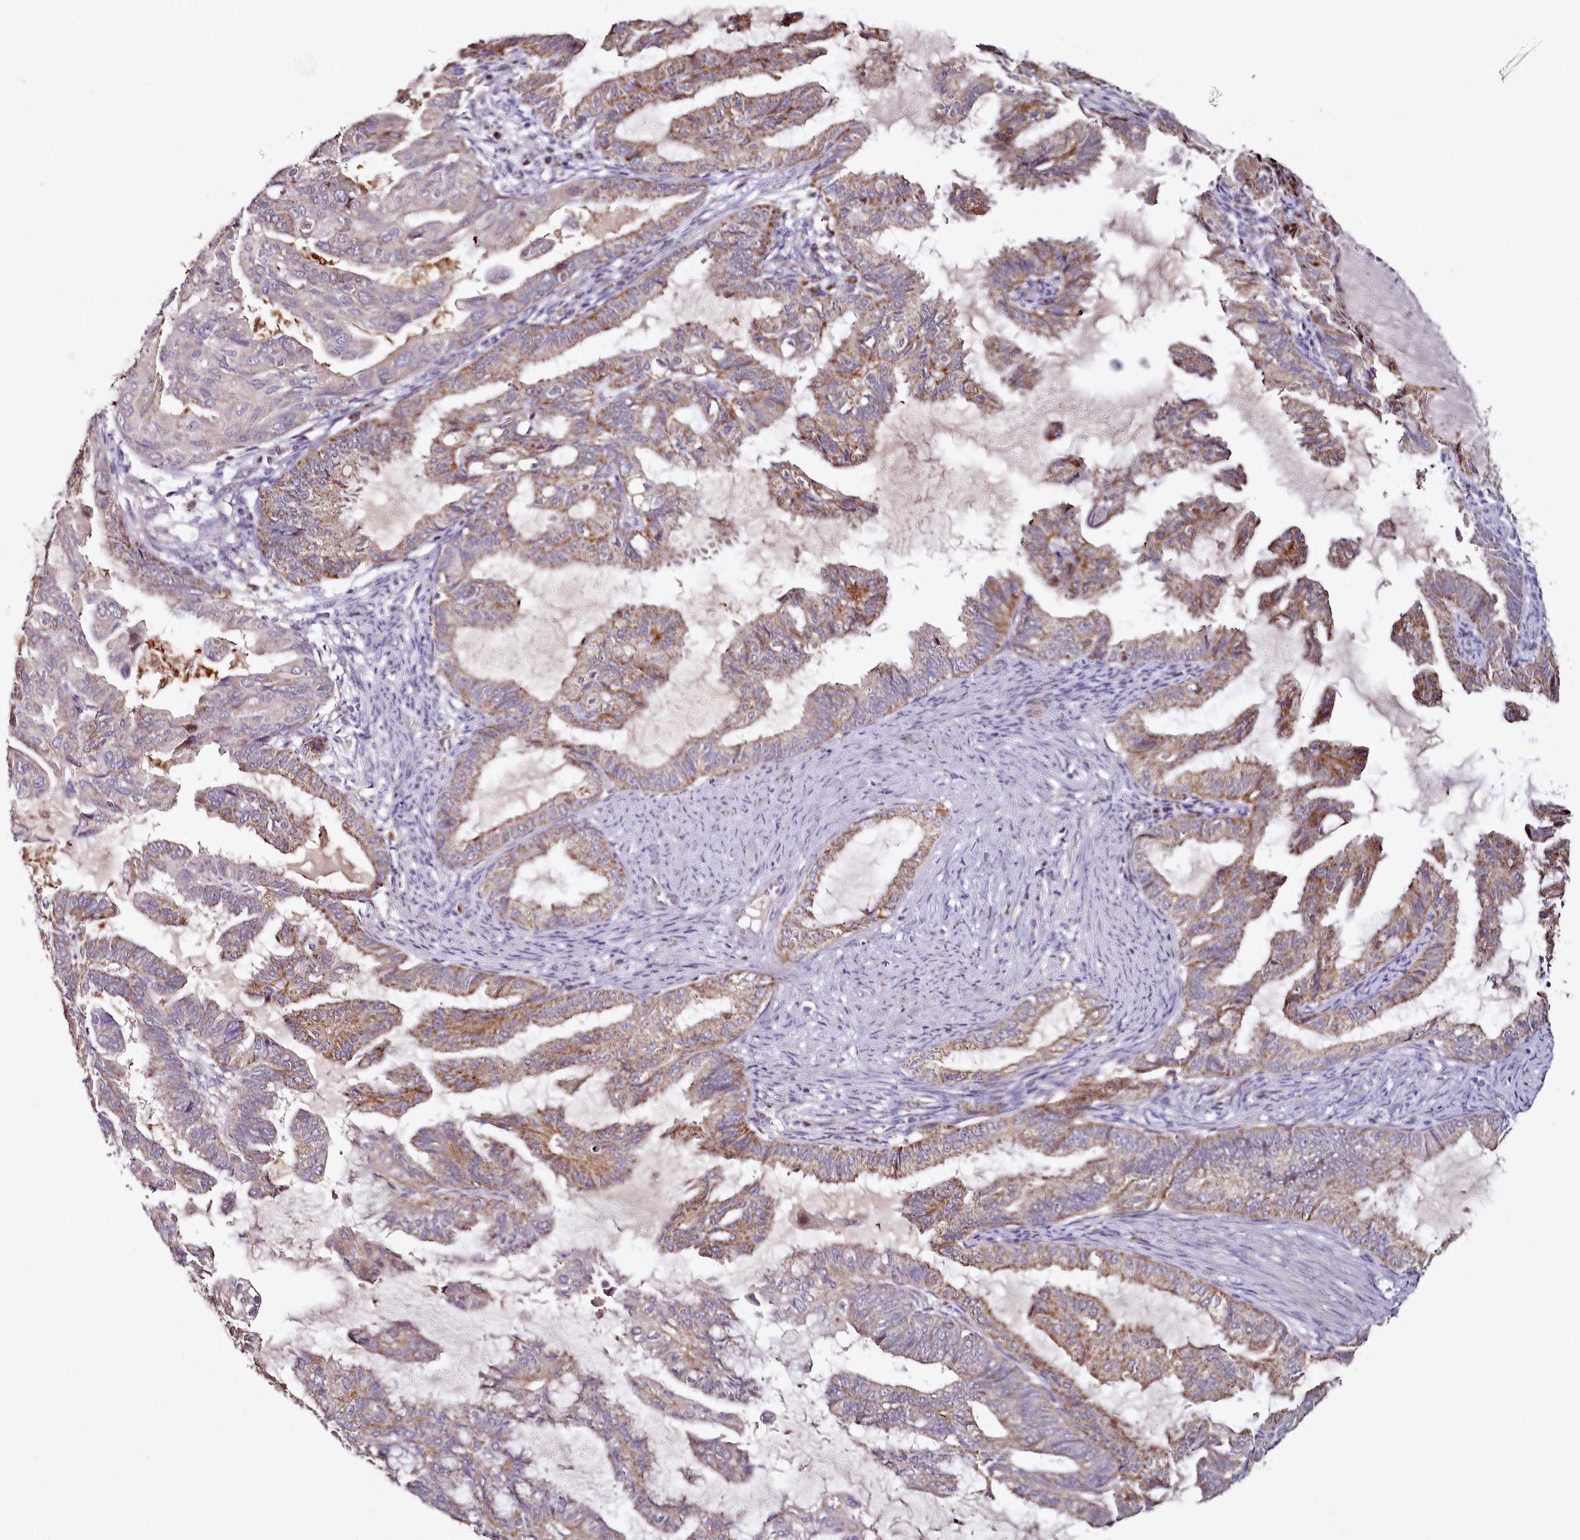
{"staining": {"intensity": "moderate", "quantity": ">75%", "location": "cytoplasmic/membranous"}, "tissue": "endometrial cancer", "cell_type": "Tumor cells", "image_type": "cancer", "snomed": [{"axis": "morphology", "description": "Adenocarcinoma, NOS"}, {"axis": "topography", "description": "Endometrium"}], "caption": "Protein positivity by immunohistochemistry demonstrates moderate cytoplasmic/membranous expression in about >75% of tumor cells in endometrial cancer (adenocarcinoma).", "gene": "ACSS1", "patient": {"sex": "female", "age": 86}}